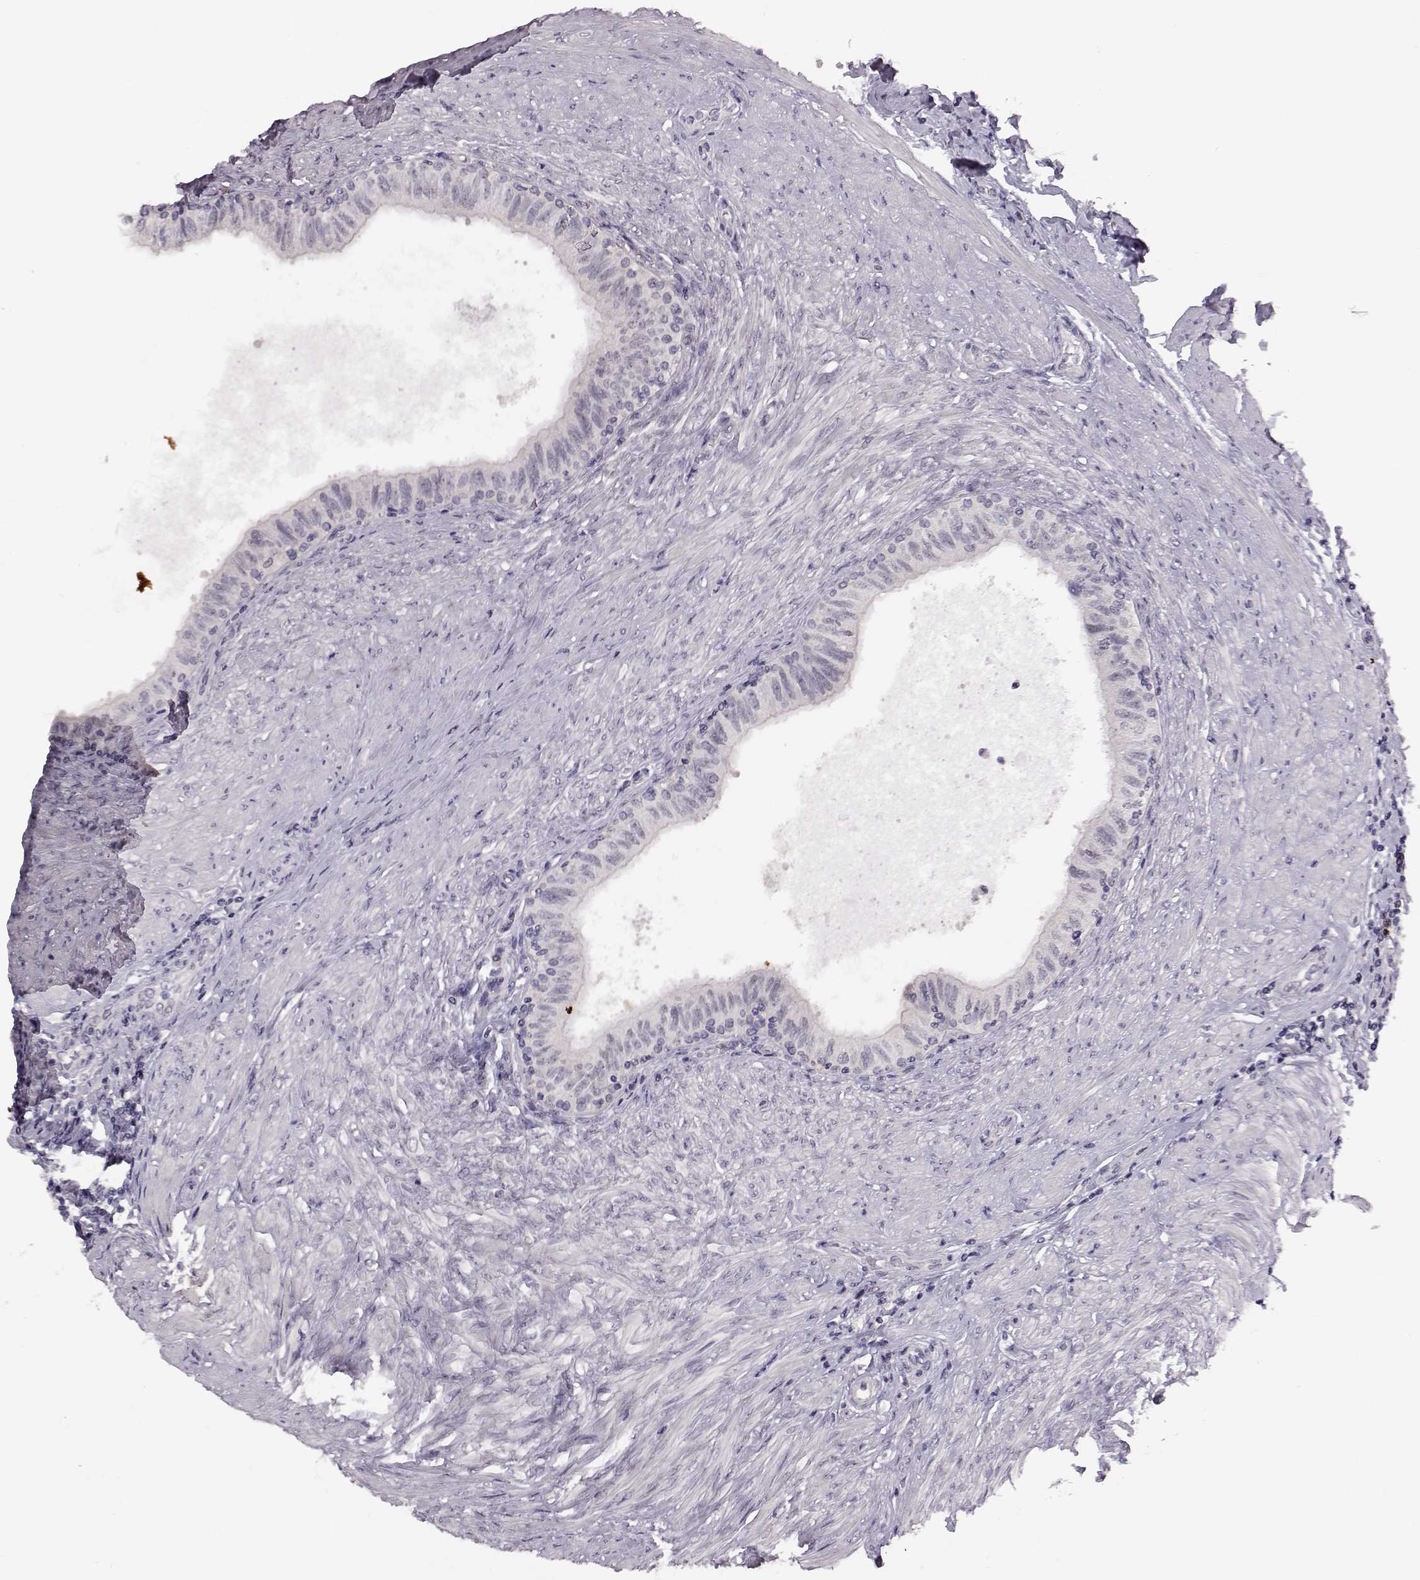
{"staining": {"intensity": "weak", "quantity": "<25%", "location": "cytoplasmic/membranous"}, "tissue": "epididymis", "cell_type": "Glandular cells", "image_type": "normal", "snomed": [{"axis": "morphology", "description": "Normal tissue, NOS"}, {"axis": "morphology", "description": "Seminoma, NOS"}, {"axis": "topography", "description": "Testis"}, {"axis": "topography", "description": "Epididymis"}], "caption": "The immunohistochemistry photomicrograph has no significant positivity in glandular cells of epididymis.", "gene": "C10orf62", "patient": {"sex": "male", "age": 61}}